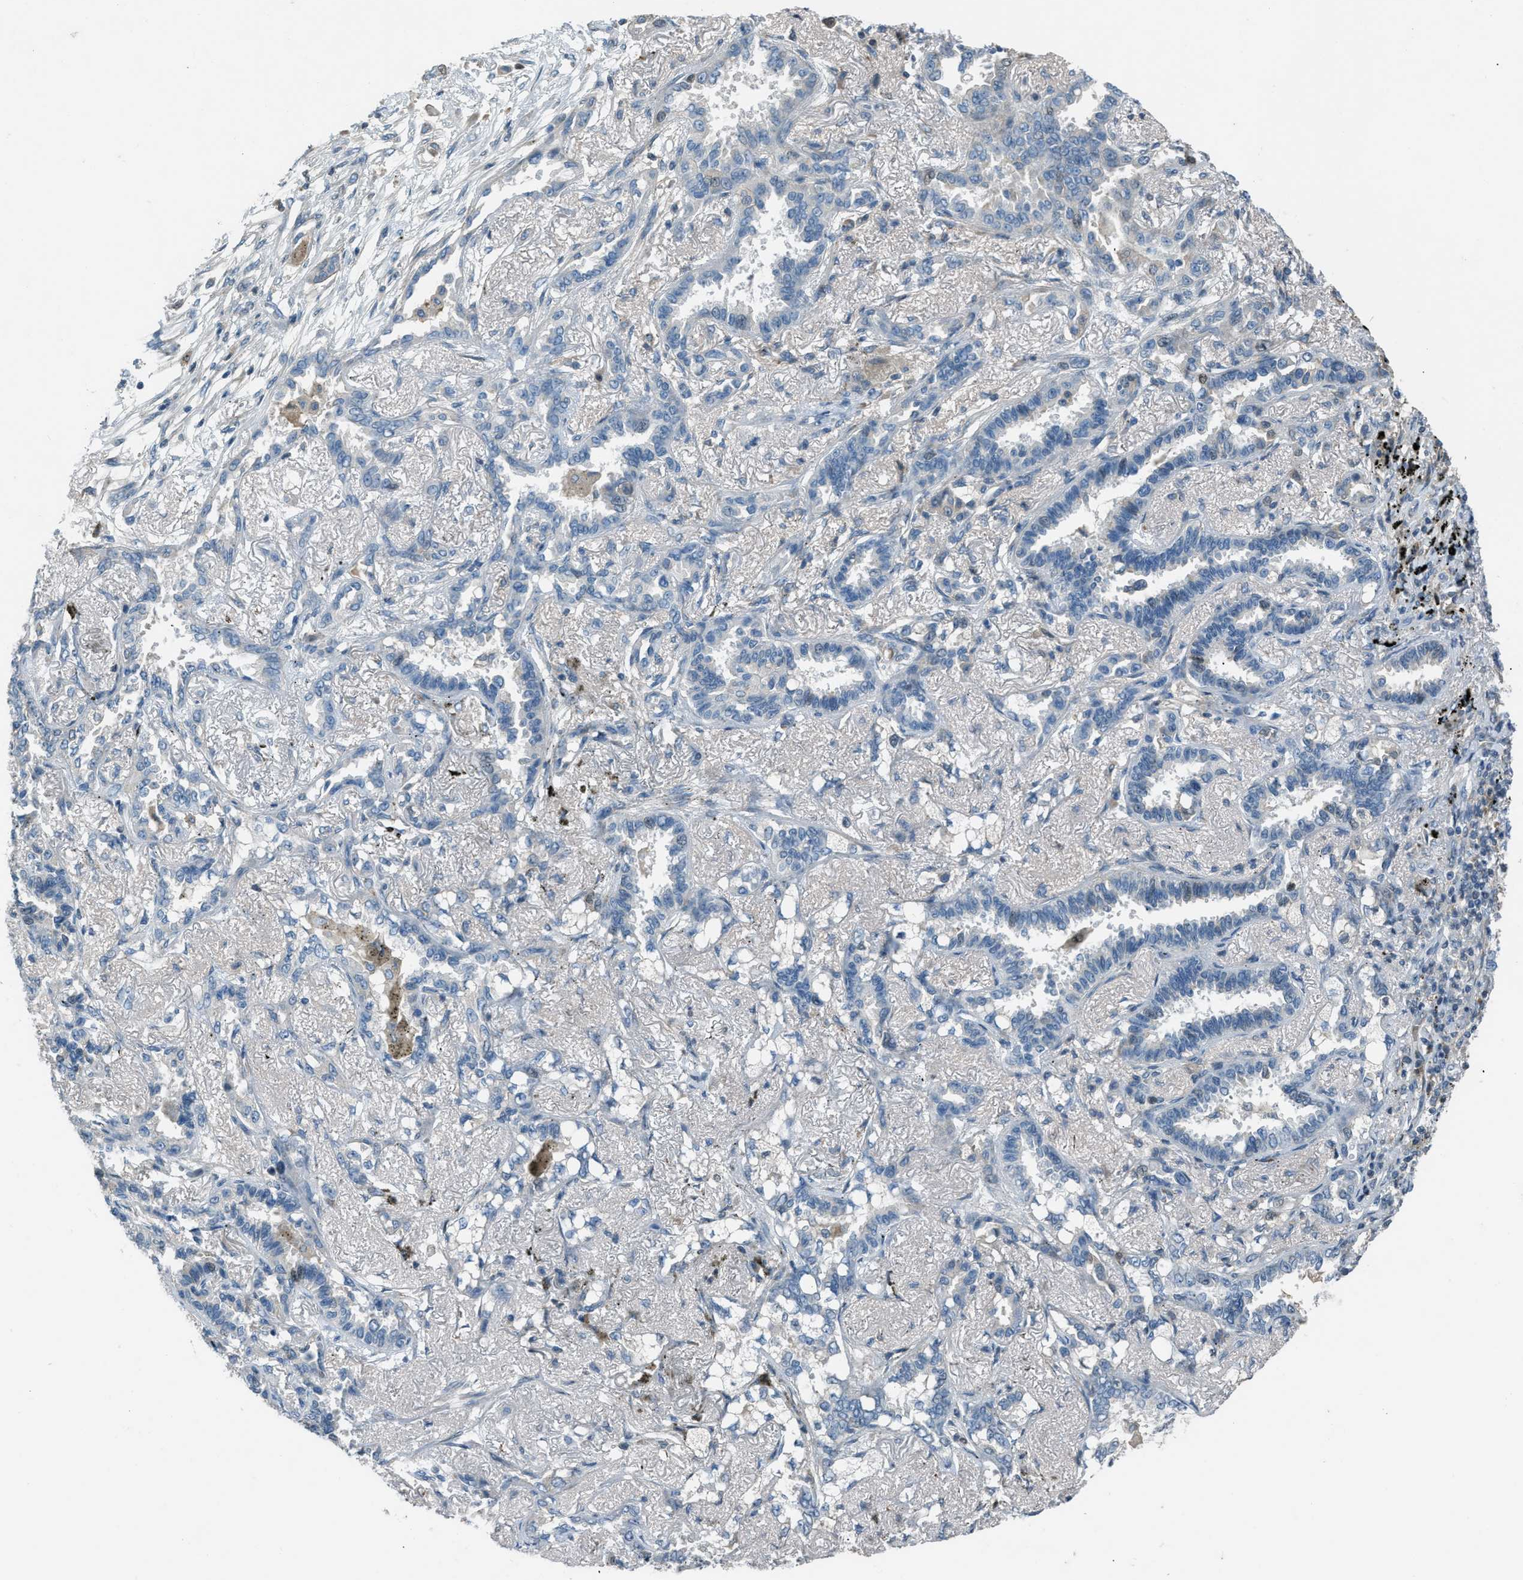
{"staining": {"intensity": "negative", "quantity": "none", "location": "none"}, "tissue": "lung cancer", "cell_type": "Tumor cells", "image_type": "cancer", "snomed": [{"axis": "morphology", "description": "Adenocarcinoma, NOS"}, {"axis": "topography", "description": "Lung"}], "caption": "IHC photomicrograph of neoplastic tissue: lung cancer (adenocarcinoma) stained with DAB (3,3'-diaminobenzidine) exhibits no significant protein positivity in tumor cells.", "gene": "FBLN2", "patient": {"sex": "male", "age": 59}}